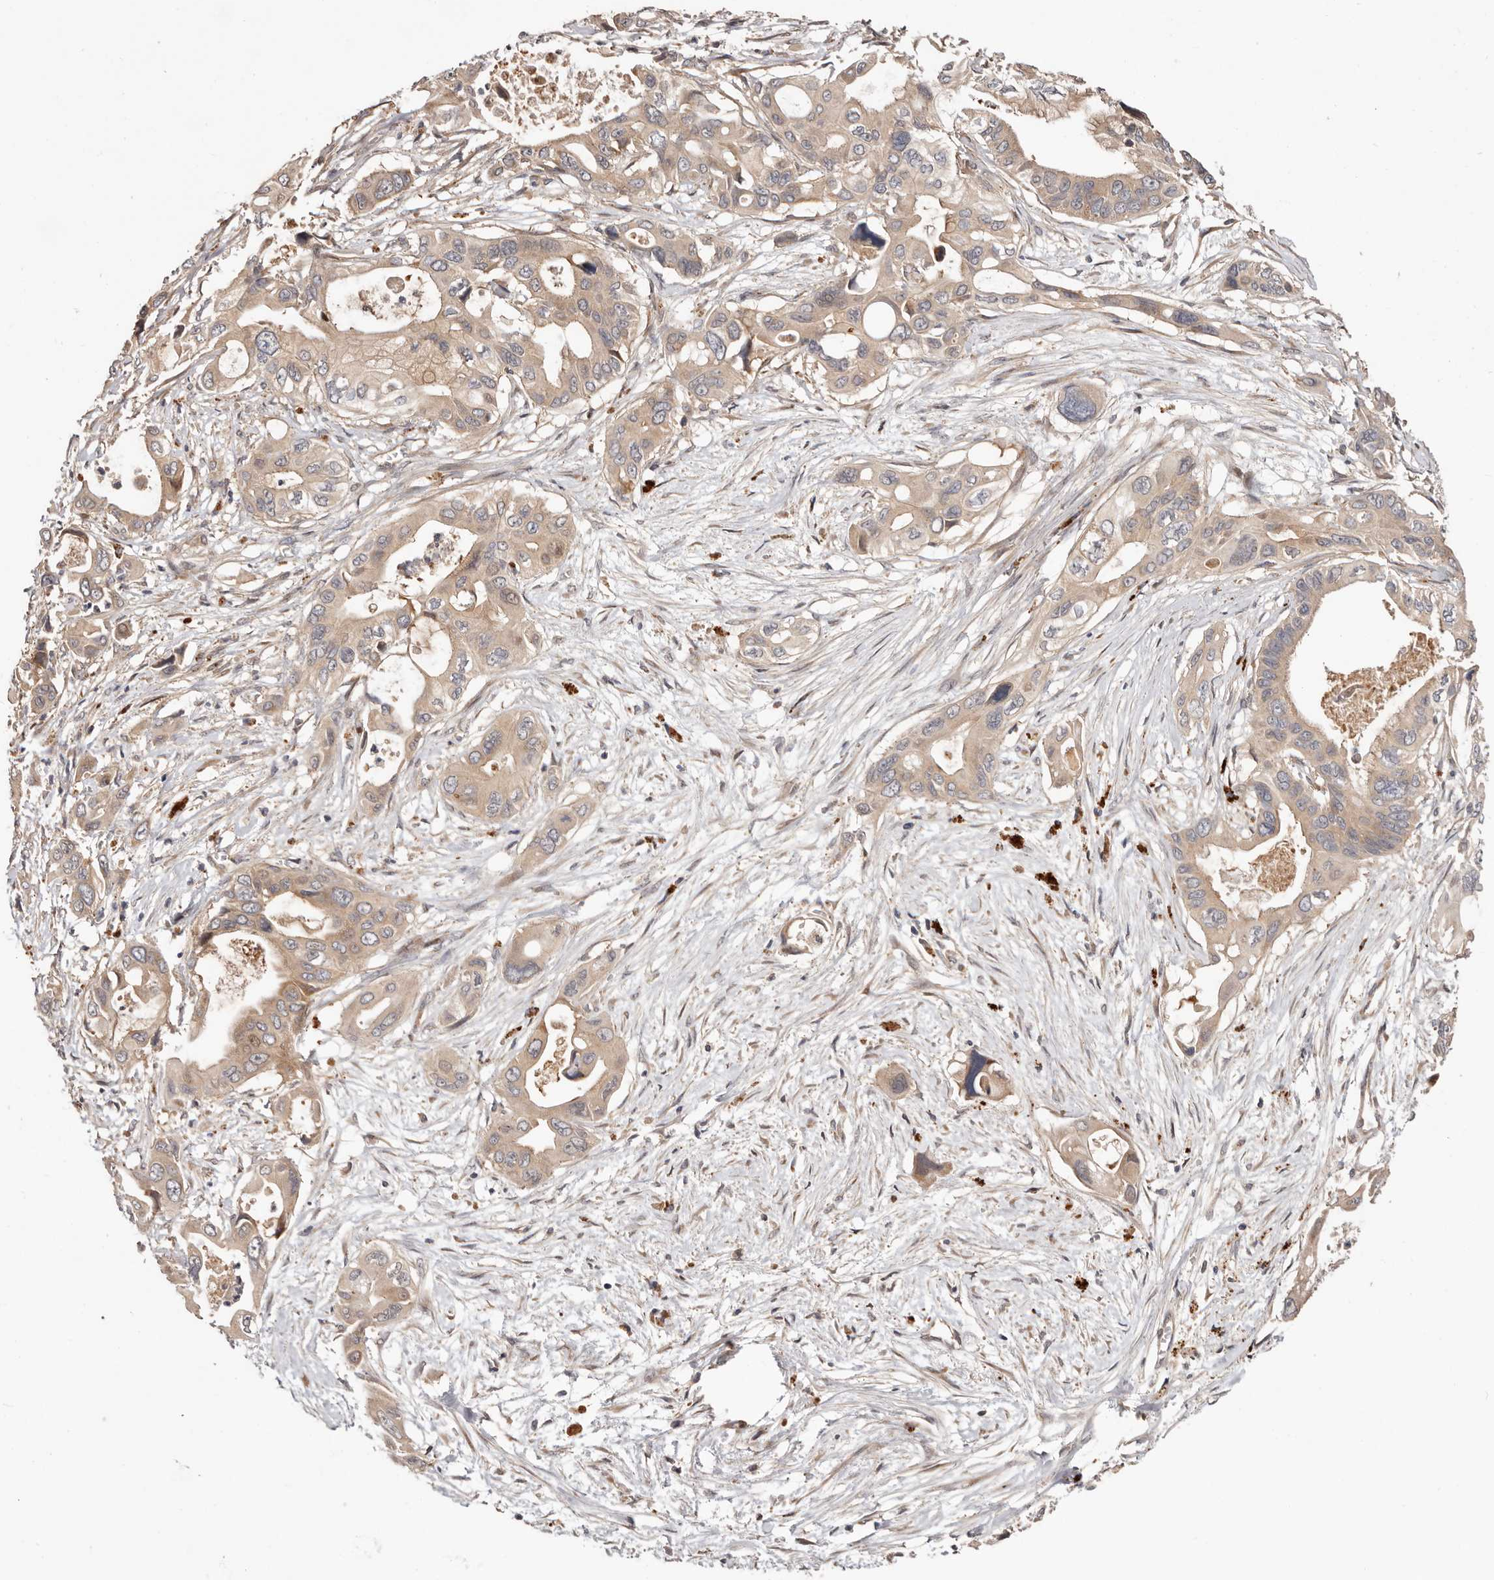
{"staining": {"intensity": "weak", "quantity": ">75%", "location": "cytoplasmic/membranous"}, "tissue": "pancreatic cancer", "cell_type": "Tumor cells", "image_type": "cancer", "snomed": [{"axis": "morphology", "description": "Adenocarcinoma, NOS"}, {"axis": "topography", "description": "Pancreas"}], "caption": "Protein expression analysis of human pancreatic cancer (adenocarcinoma) reveals weak cytoplasmic/membranous positivity in about >75% of tumor cells.", "gene": "USP33", "patient": {"sex": "male", "age": 66}}